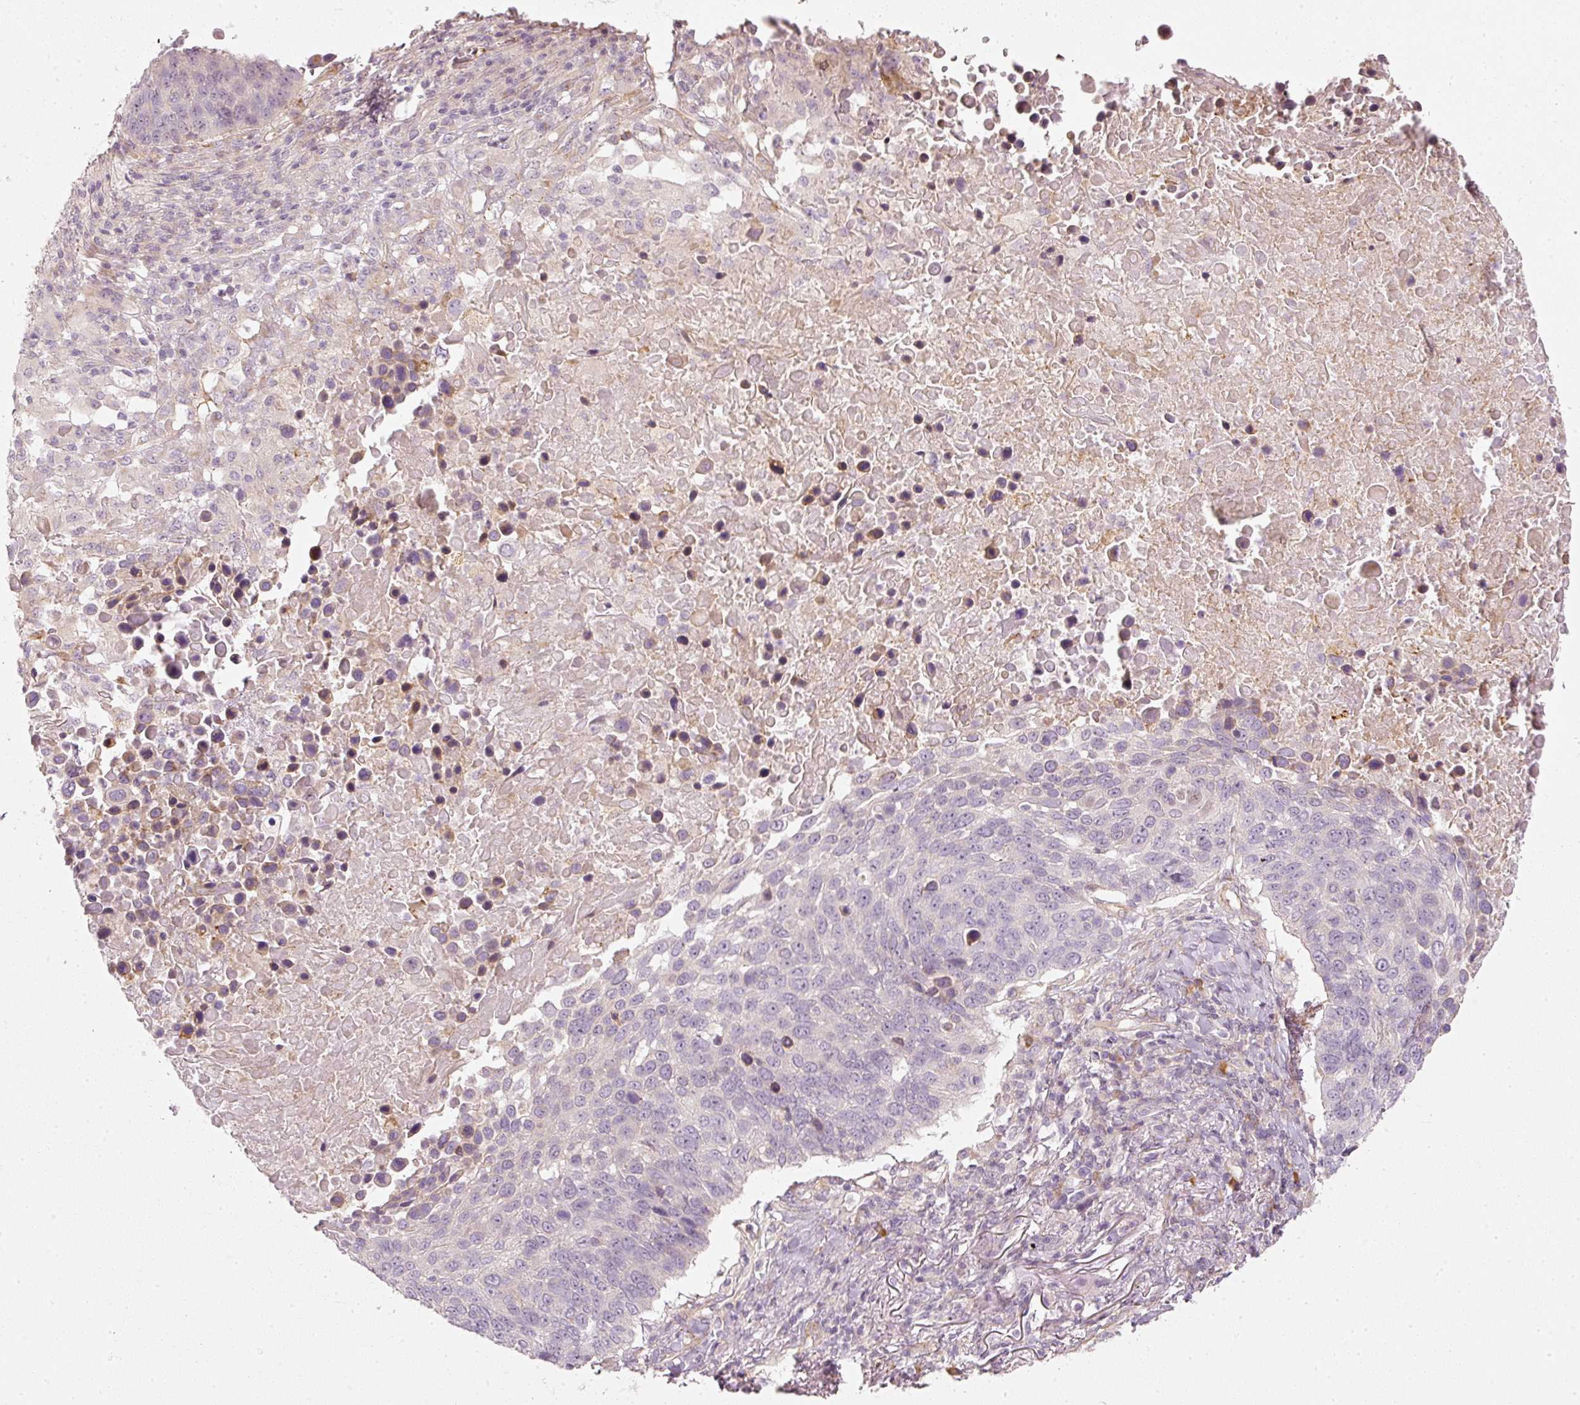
{"staining": {"intensity": "negative", "quantity": "none", "location": "none"}, "tissue": "lung cancer", "cell_type": "Tumor cells", "image_type": "cancer", "snomed": [{"axis": "morphology", "description": "Normal tissue, NOS"}, {"axis": "morphology", "description": "Squamous cell carcinoma, NOS"}, {"axis": "topography", "description": "Lymph node"}, {"axis": "topography", "description": "Lung"}], "caption": "This histopathology image is of lung cancer (squamous cell carcinoma) stained with immunohistochemistry (IHC) to label a protein in brown with the nuclei are counter-stained blue. There is no positivity in tumor cells.", "gene": "KCNQ1", "patient": {"sex": "male", "age": 66}}